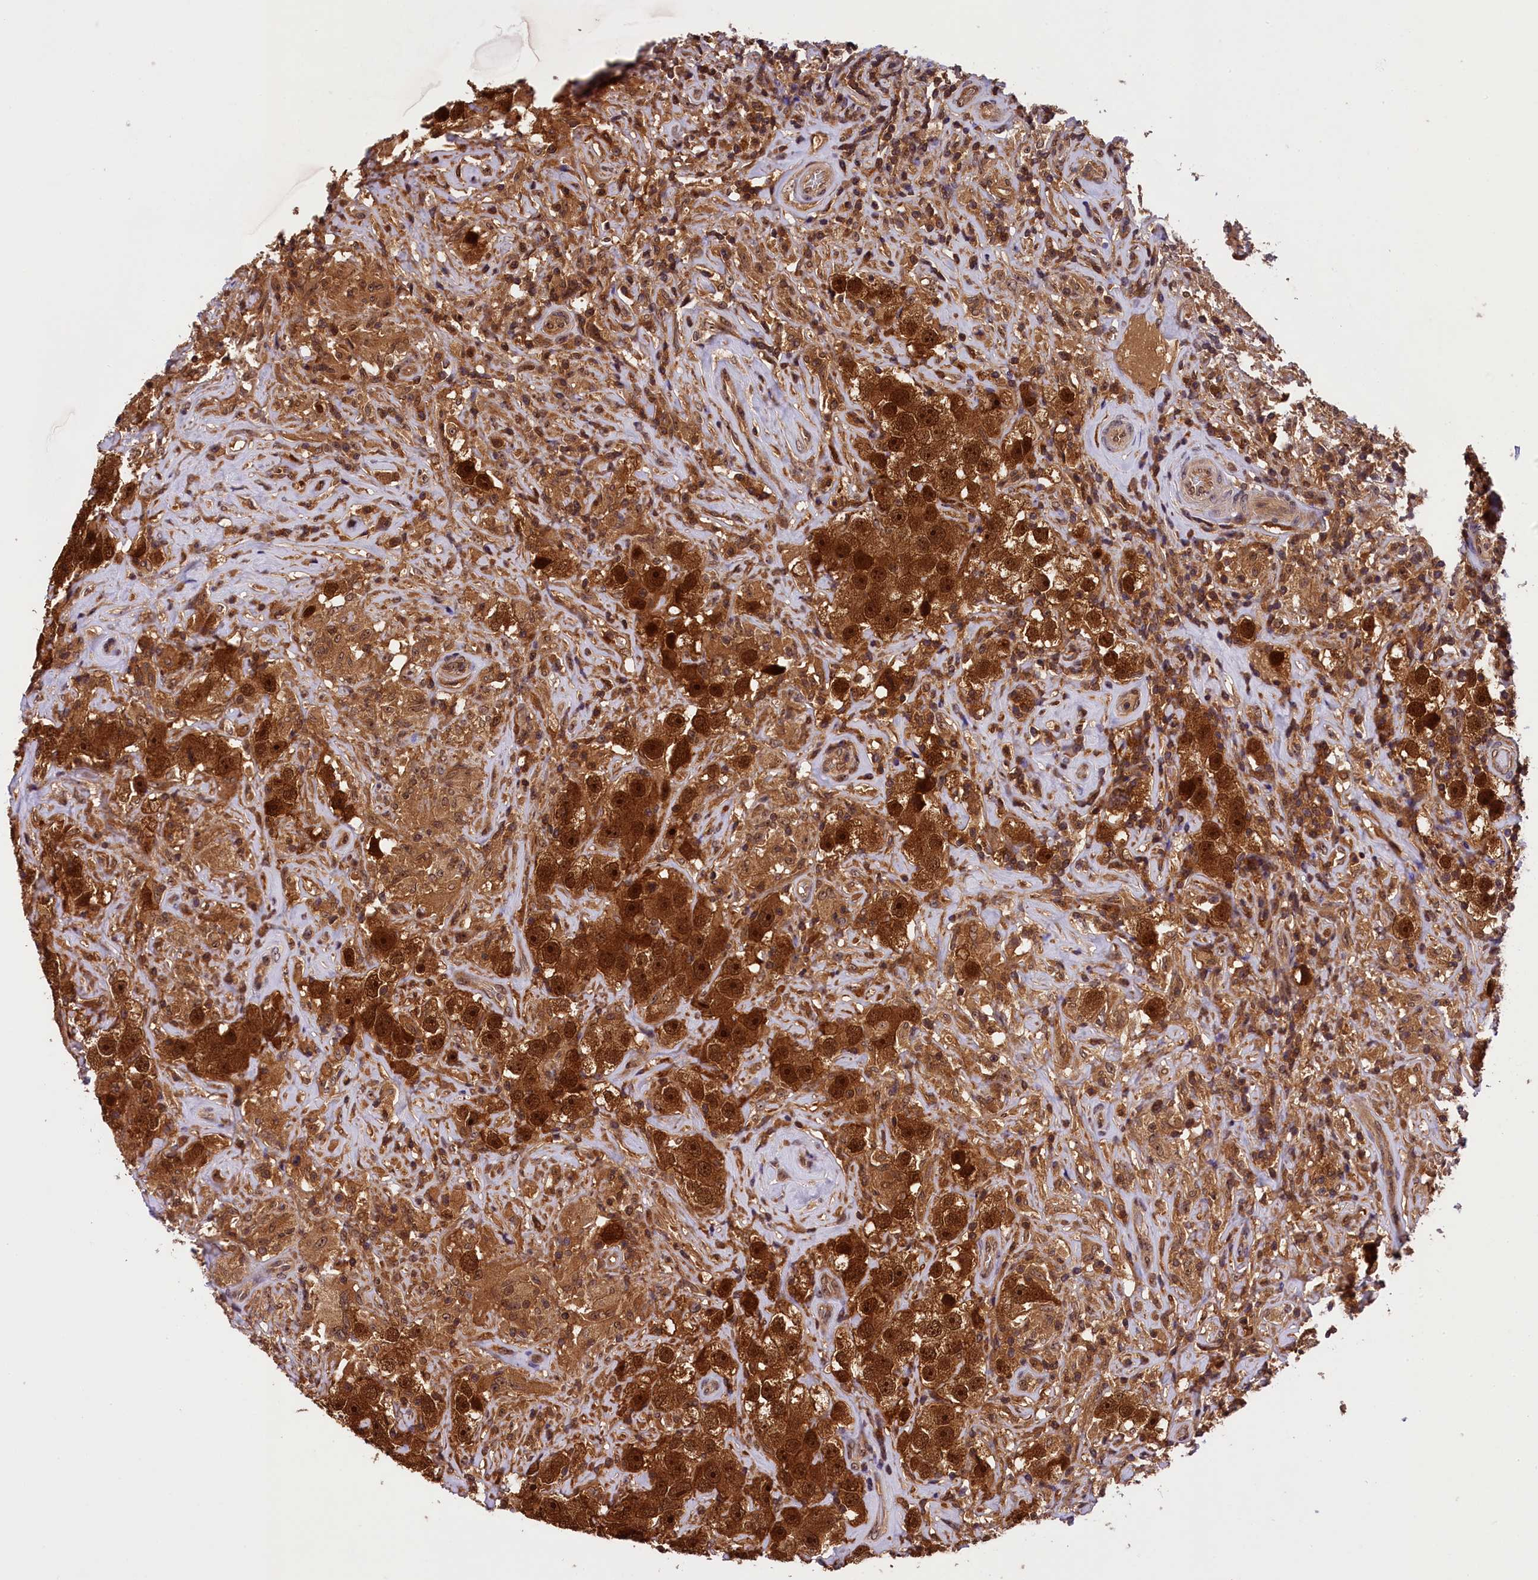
{"staining": {"intensity": "strong", "quantity": ">75%", "location": "cytoplasmic/membranous,nuclear"}, "tissue": "testis cancer", "cell_type": "Tumor cells", "image_type": "cancer", "snomed": [{"axis": "morphology", "description": "Seminoma, NOS"}, {"axis": "topography", "description": "Testis"}], "caption": "This histopathology image demonstrates testis cancer stained with immunohistochemistry to label a protein in brown. The cytoplasmic/membranous and nuclear of tumor cells show strong positivity for the protein. Nuclei are counter-stained blue.", "gene": "EIF6", "patient": {"sex": "male", "age": 49}}